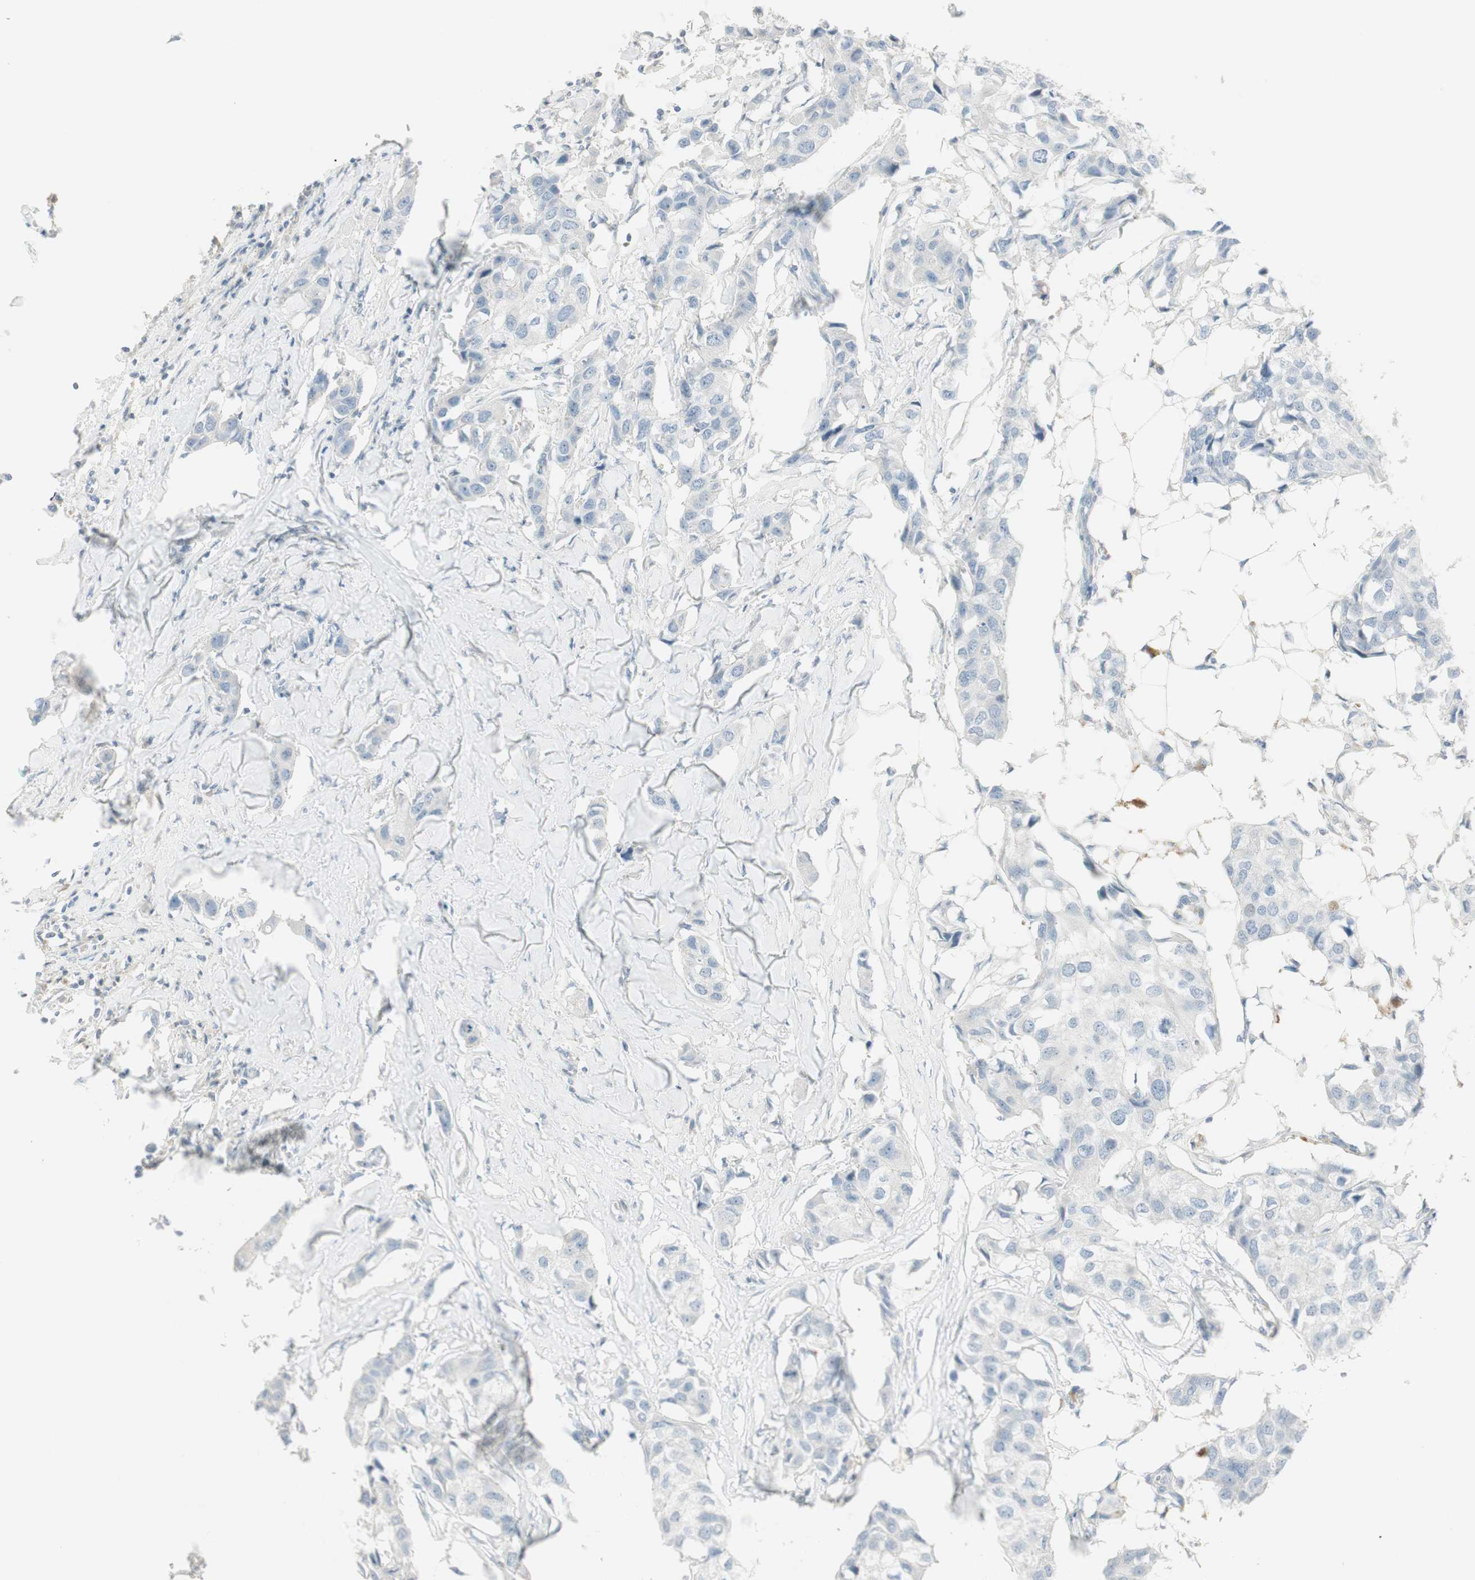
{"staining": {"intensity": "negative", "quantity": "none", "location": "none"}, "tissue": "breast cancer", "cell_type": "Tumor cells", "image_type": "cancer", "snomed": [{"axis": "morphology", "description": "Duct carcinoma"}, {"axis": "topography", "description": "Breast"}], "caption": "Tumor cells are negative for brown protein staining in breast cancer (infiltrating ductal carcinoma).", "gene": "ITLN2", "patient": {"sex": "female", "age": 80}}